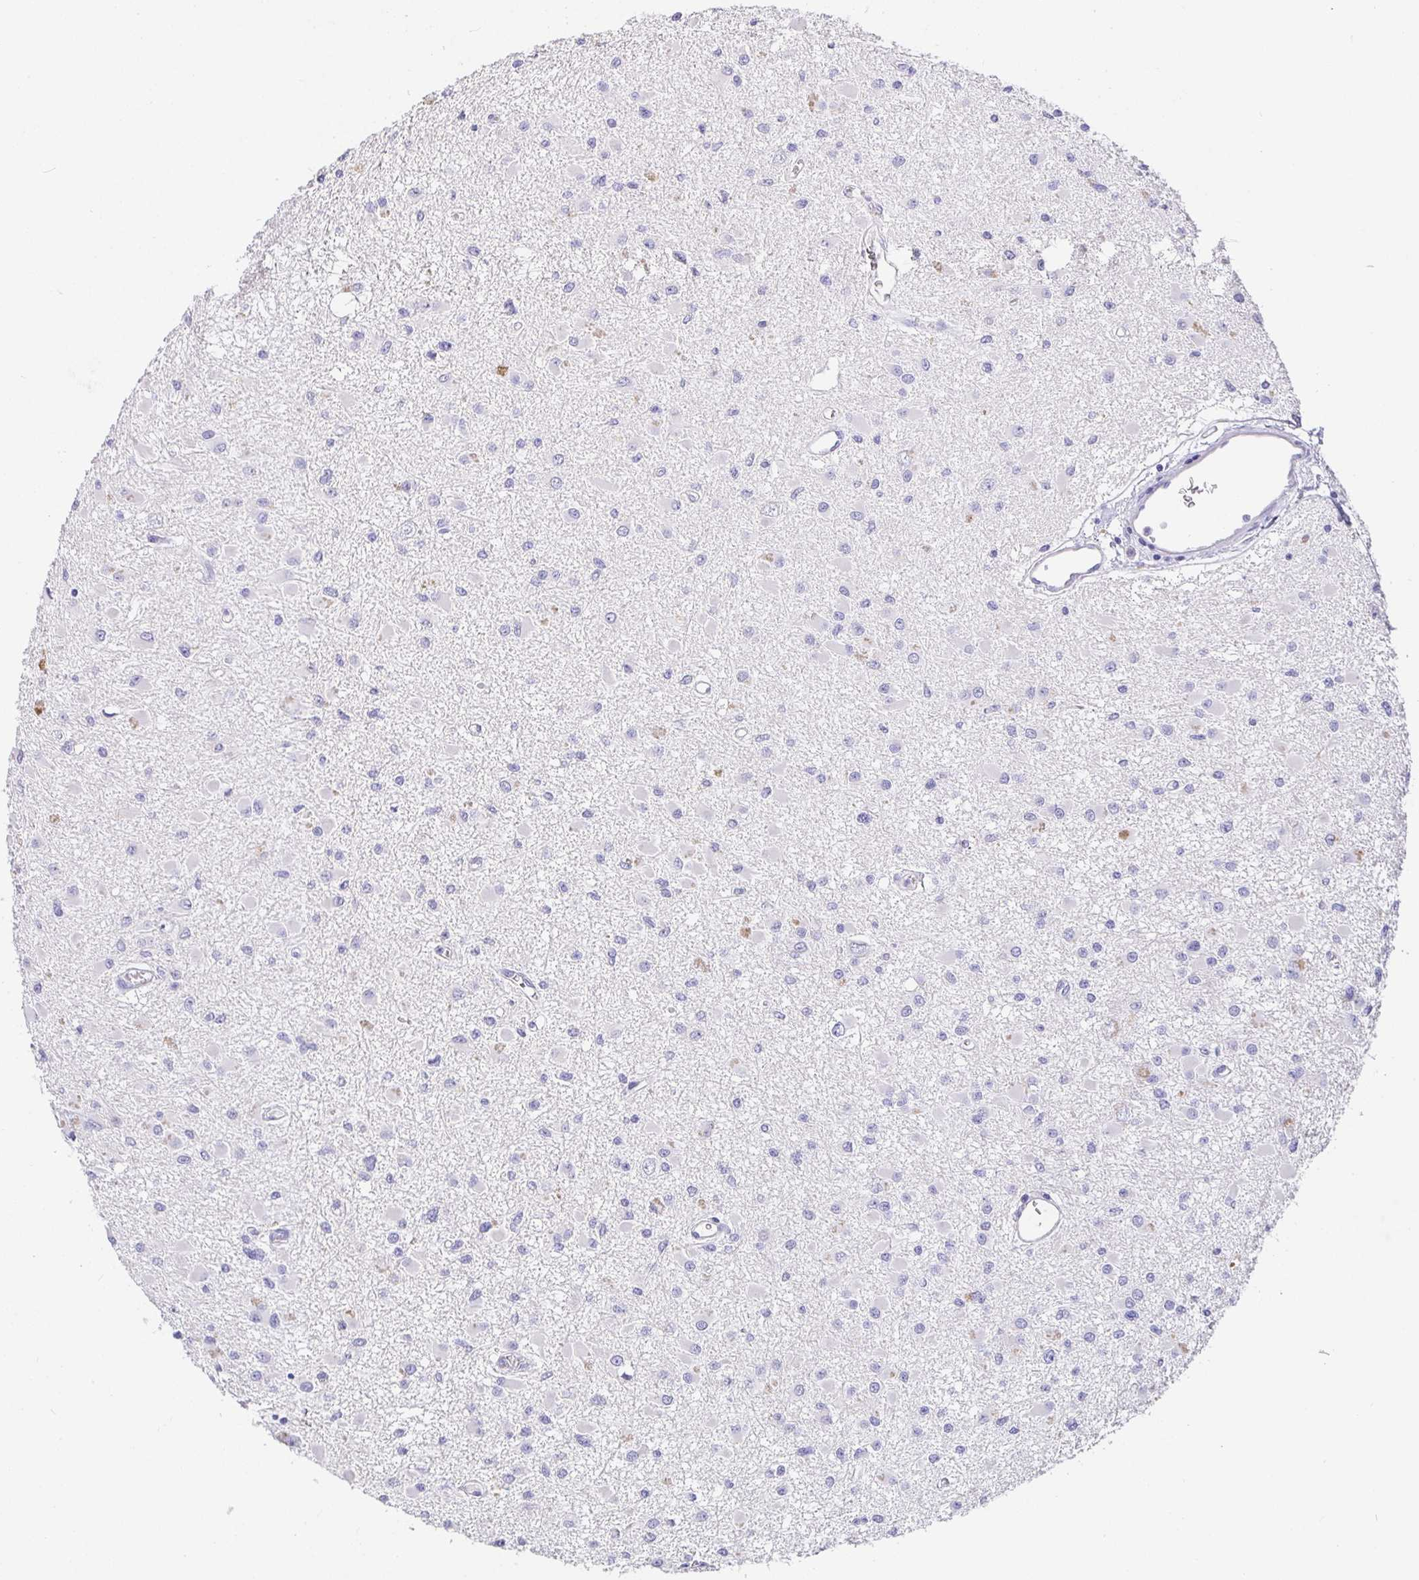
{"staining": {"intensity": "negative", "quantity": "none", "location": "none"}, "tissue": "glioma", "cell_type": "Tumor cells", "image_type": "cancer", "snomed": [{"axis": "morphology", "description": "Glioma, malignant, High grade"}, {"axis": "topography", "description": "Brain"}], "caption": "A micrograph of malignant high-grade glioma stained for a protein shows no brown staining in tumor cells.", "gene": "TPTE", "patient": {"sex": "male", "age": 54}}